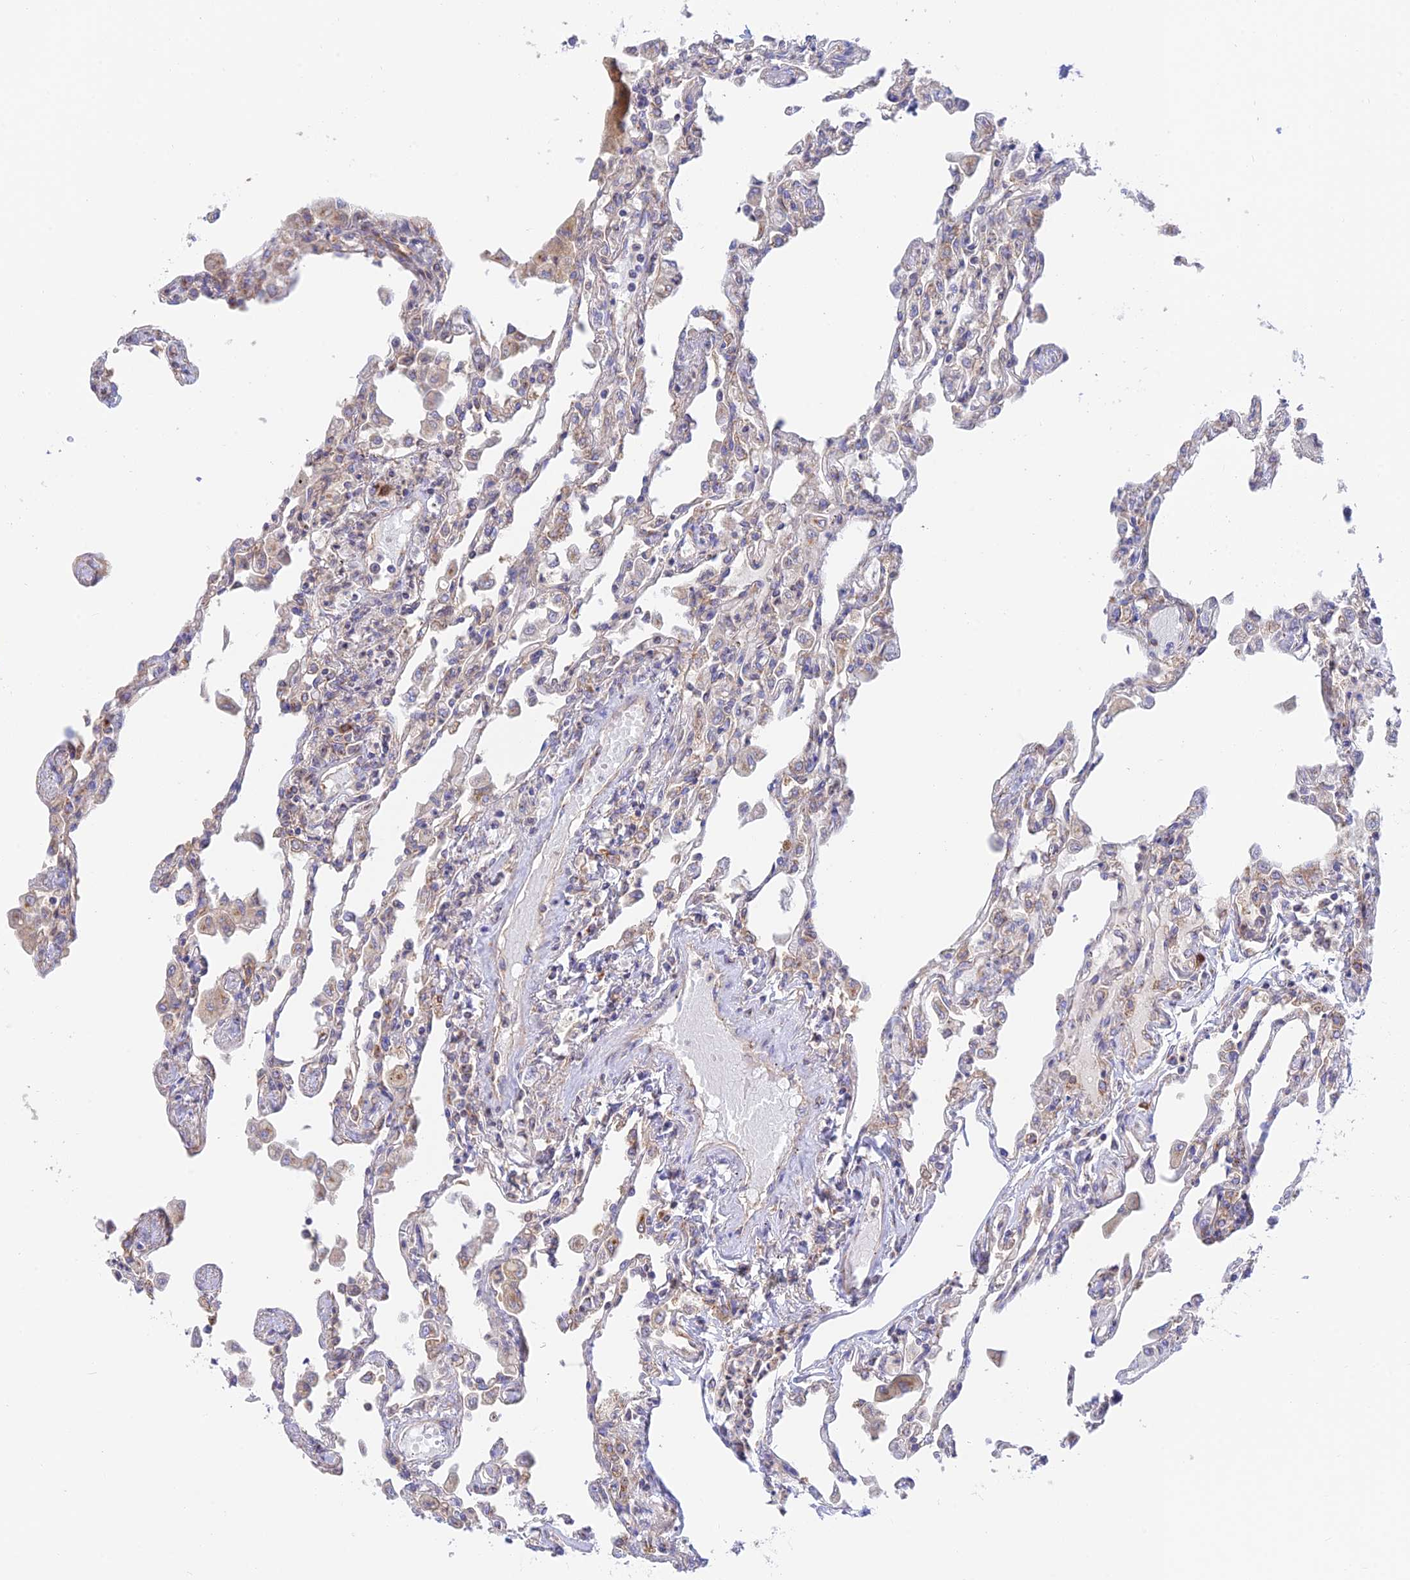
{"staining": {"intensity": "negative", "quantity": "none", "location": "none"}, "tissue": "lung", "cell_type": "Alveolar cells", "image_type": "normal", "snomed": [{"axis": "morphology", "description": "Normal tissue, NOS"}, {"axis": "topography", "description": "Bronchus"}, {"axis": "topography", "description": "Lung"}], "caption": "Lung stained for a protein using immunohistochemistry (IHC) shows no staining alveolar cells.", "gene": "GOLGA3", "patient": {"sex": "female", "age": 49}}